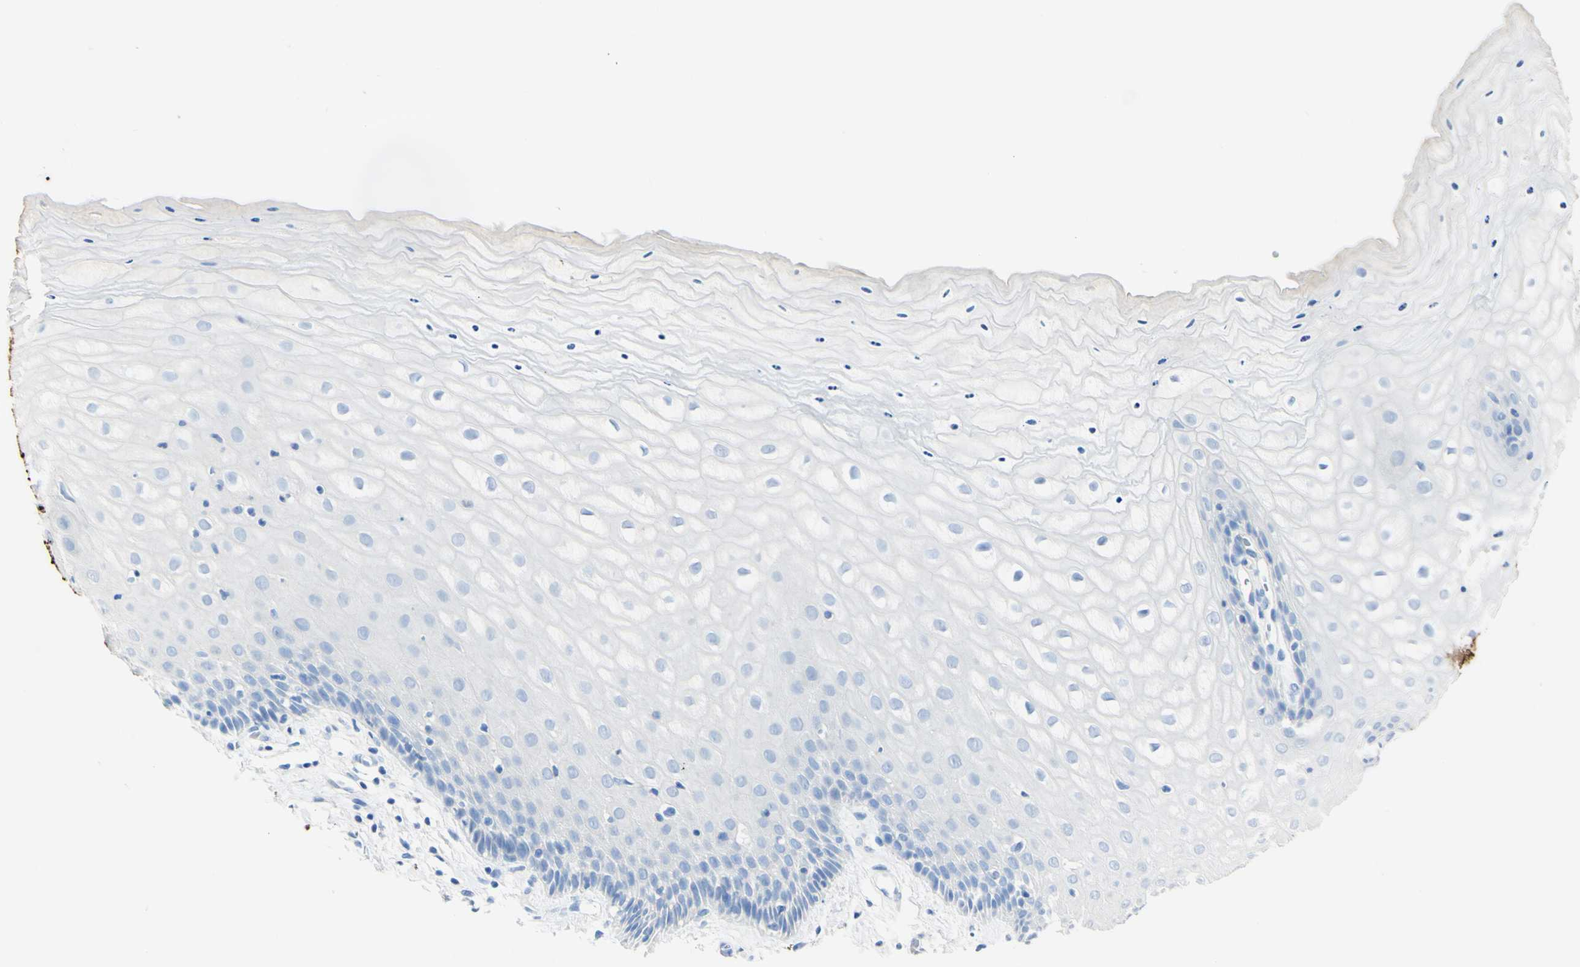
{"staining": {"intensity": "negative", "quantity": "none", "location": "none"}, "tissue": "cervix", "cell_type": "Squamous epithelial cells", "image_type": "normal", "snomed": [{"axis": "morphology", "description": "Normal tissue, NOS"}, {"axis": "topography", "description": "Cervix"}], "caption": "IHC of normal human cervix displays no expression in squamous epithelial cells.", "gene": "PIGR", "patient": {"sex": "female", "age": 55}}